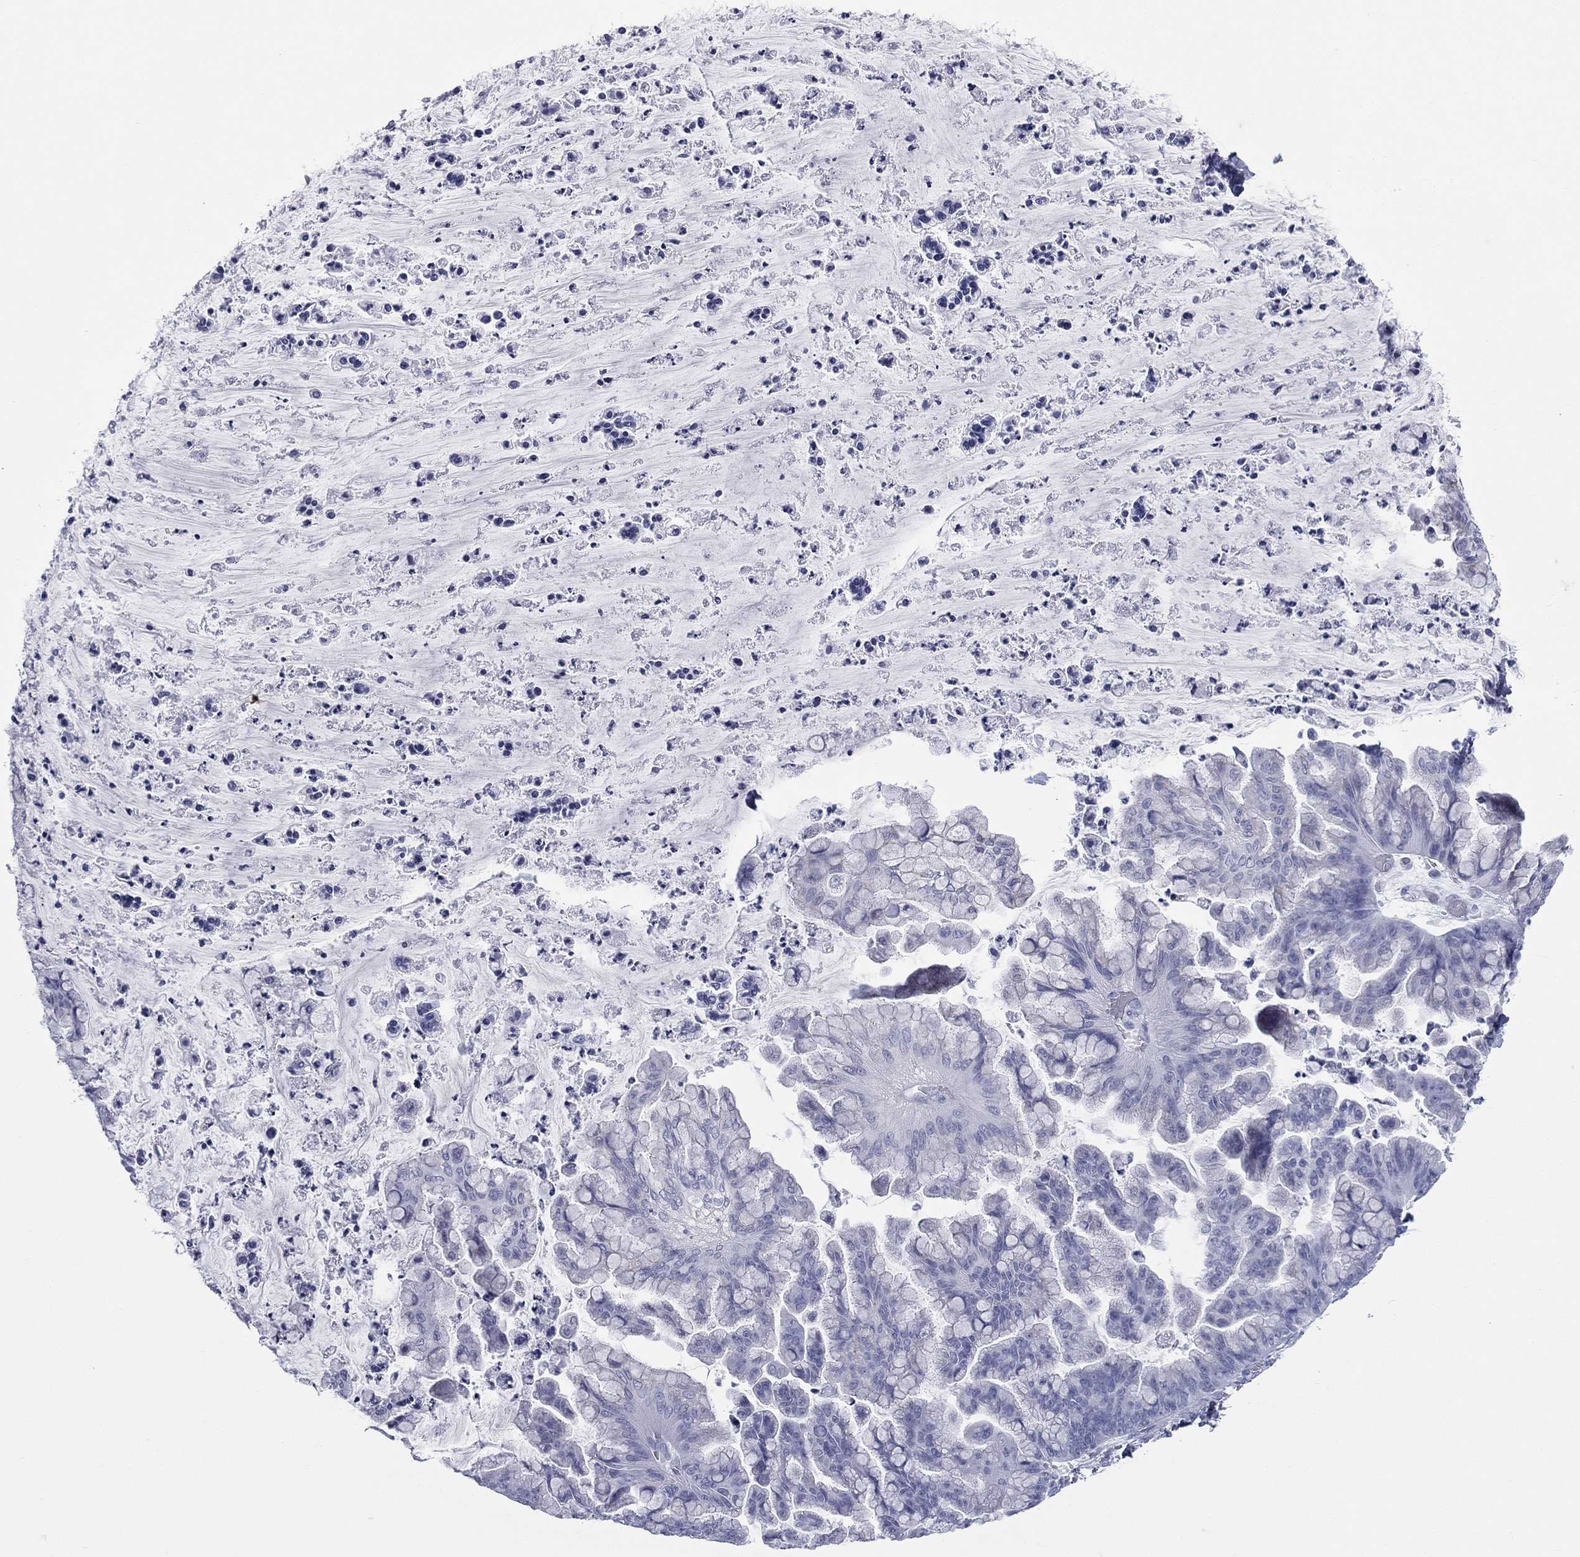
{"staining": {"intensity": "negative", "quantity": "none", "location": "none"}, "tissue": "ovarian cancer", "cell_type": "Tumor cells", "image_type": "cancer", "snomed": [{"axis": "morphology", "description": "Cystadenocarcinoma, mucinous, NOS"}, {"axis": "topography", "description": "Ovary"}], "caption": "DAB immunohistochemical staining of ovarian cancer reveals no significant expression in tumor cells.", "gene": "MLN", "patient": {"sex": "female", "age": 67}}